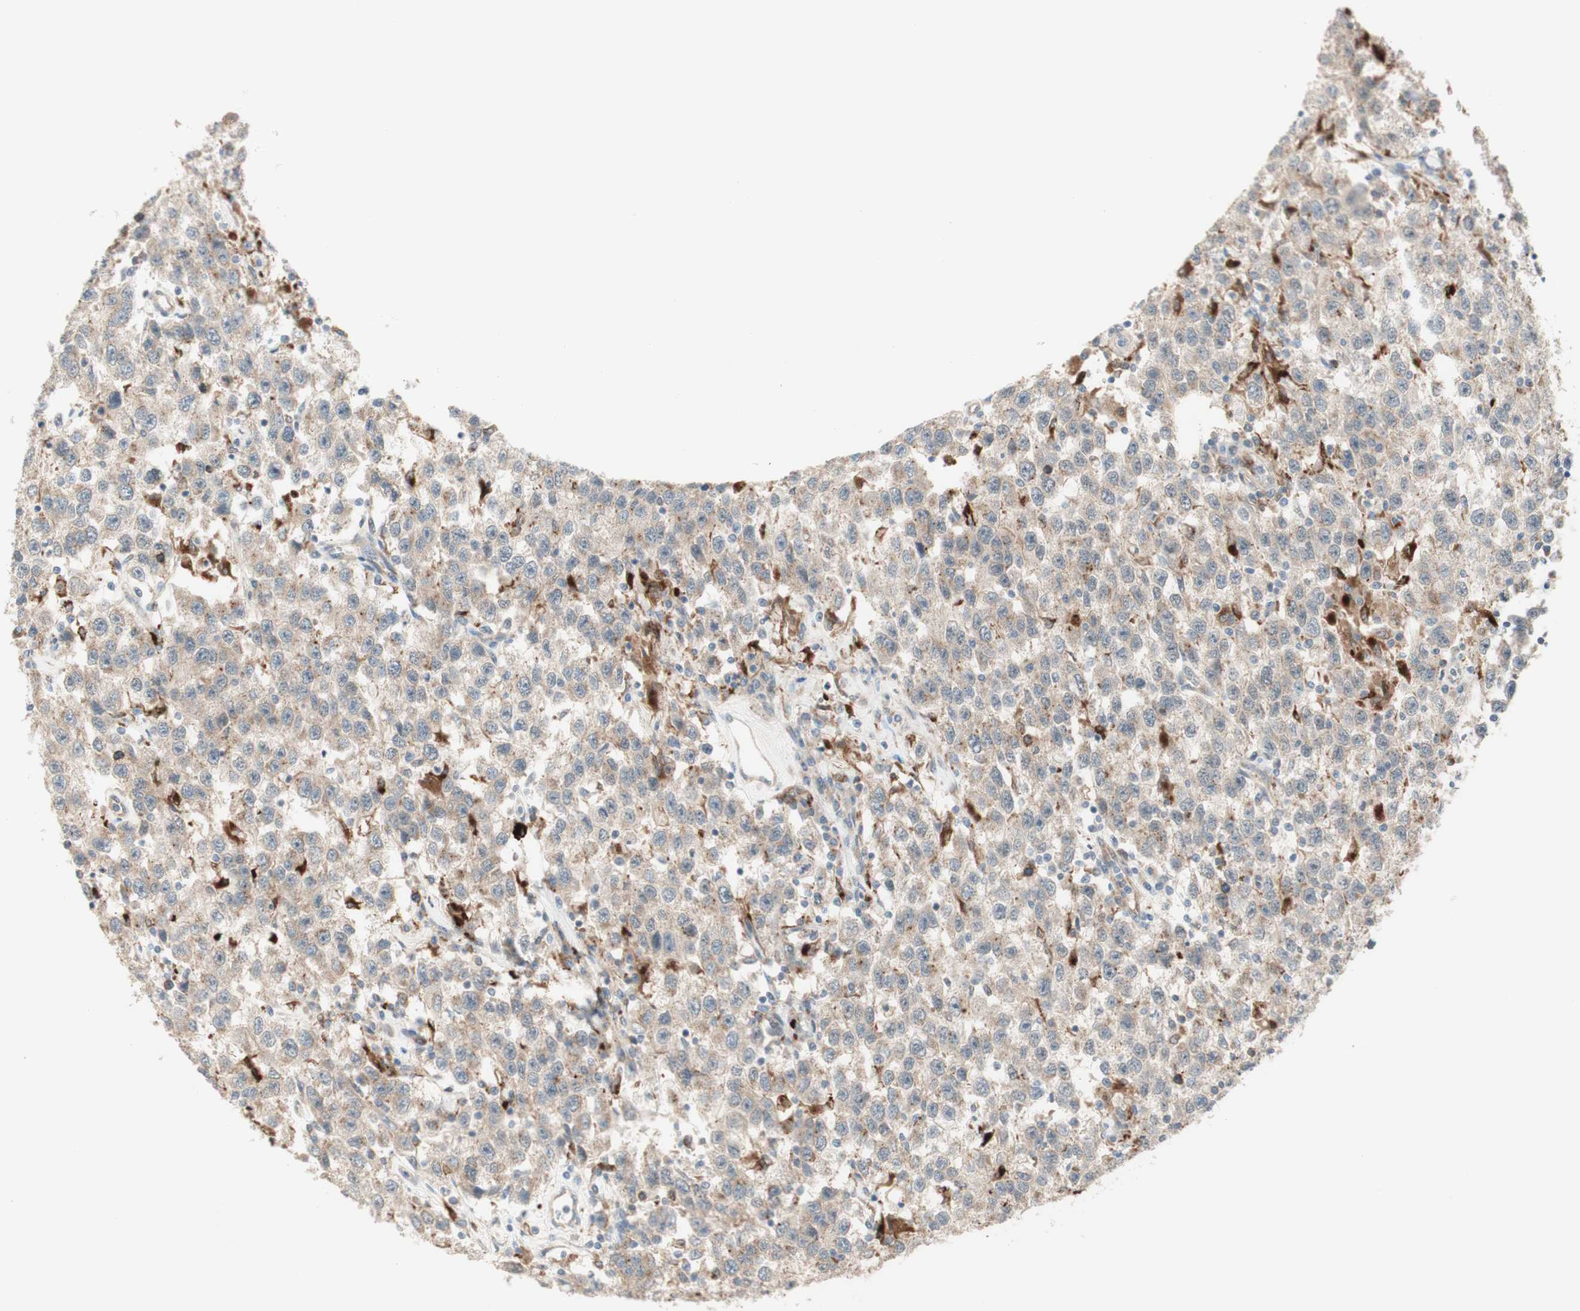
{"staining": {"intensity": "weak", "quantity": ">75%", "location": "cytoplasmic/membranous"}, "tissue": "testis cancer", "cell_type": "Tumor cells", "image_type": "cancer", "snomed": [{"axis": "morphology", "description": "Seminoma, NOS"}, {"axis": "topography", "description": "Testis"}], "caption": "IHC image of neoplastic tissue: human seminoma (testis) stained using immunohistochemistry exhibits low levels of weak protein expression localized specifically in the cytoplasmic/membranous of tumor cells, appearing as a cytoplasmic/membranous brown color.", "gene": "GAPT", "patient": {"sex": "male", "age": 41}}